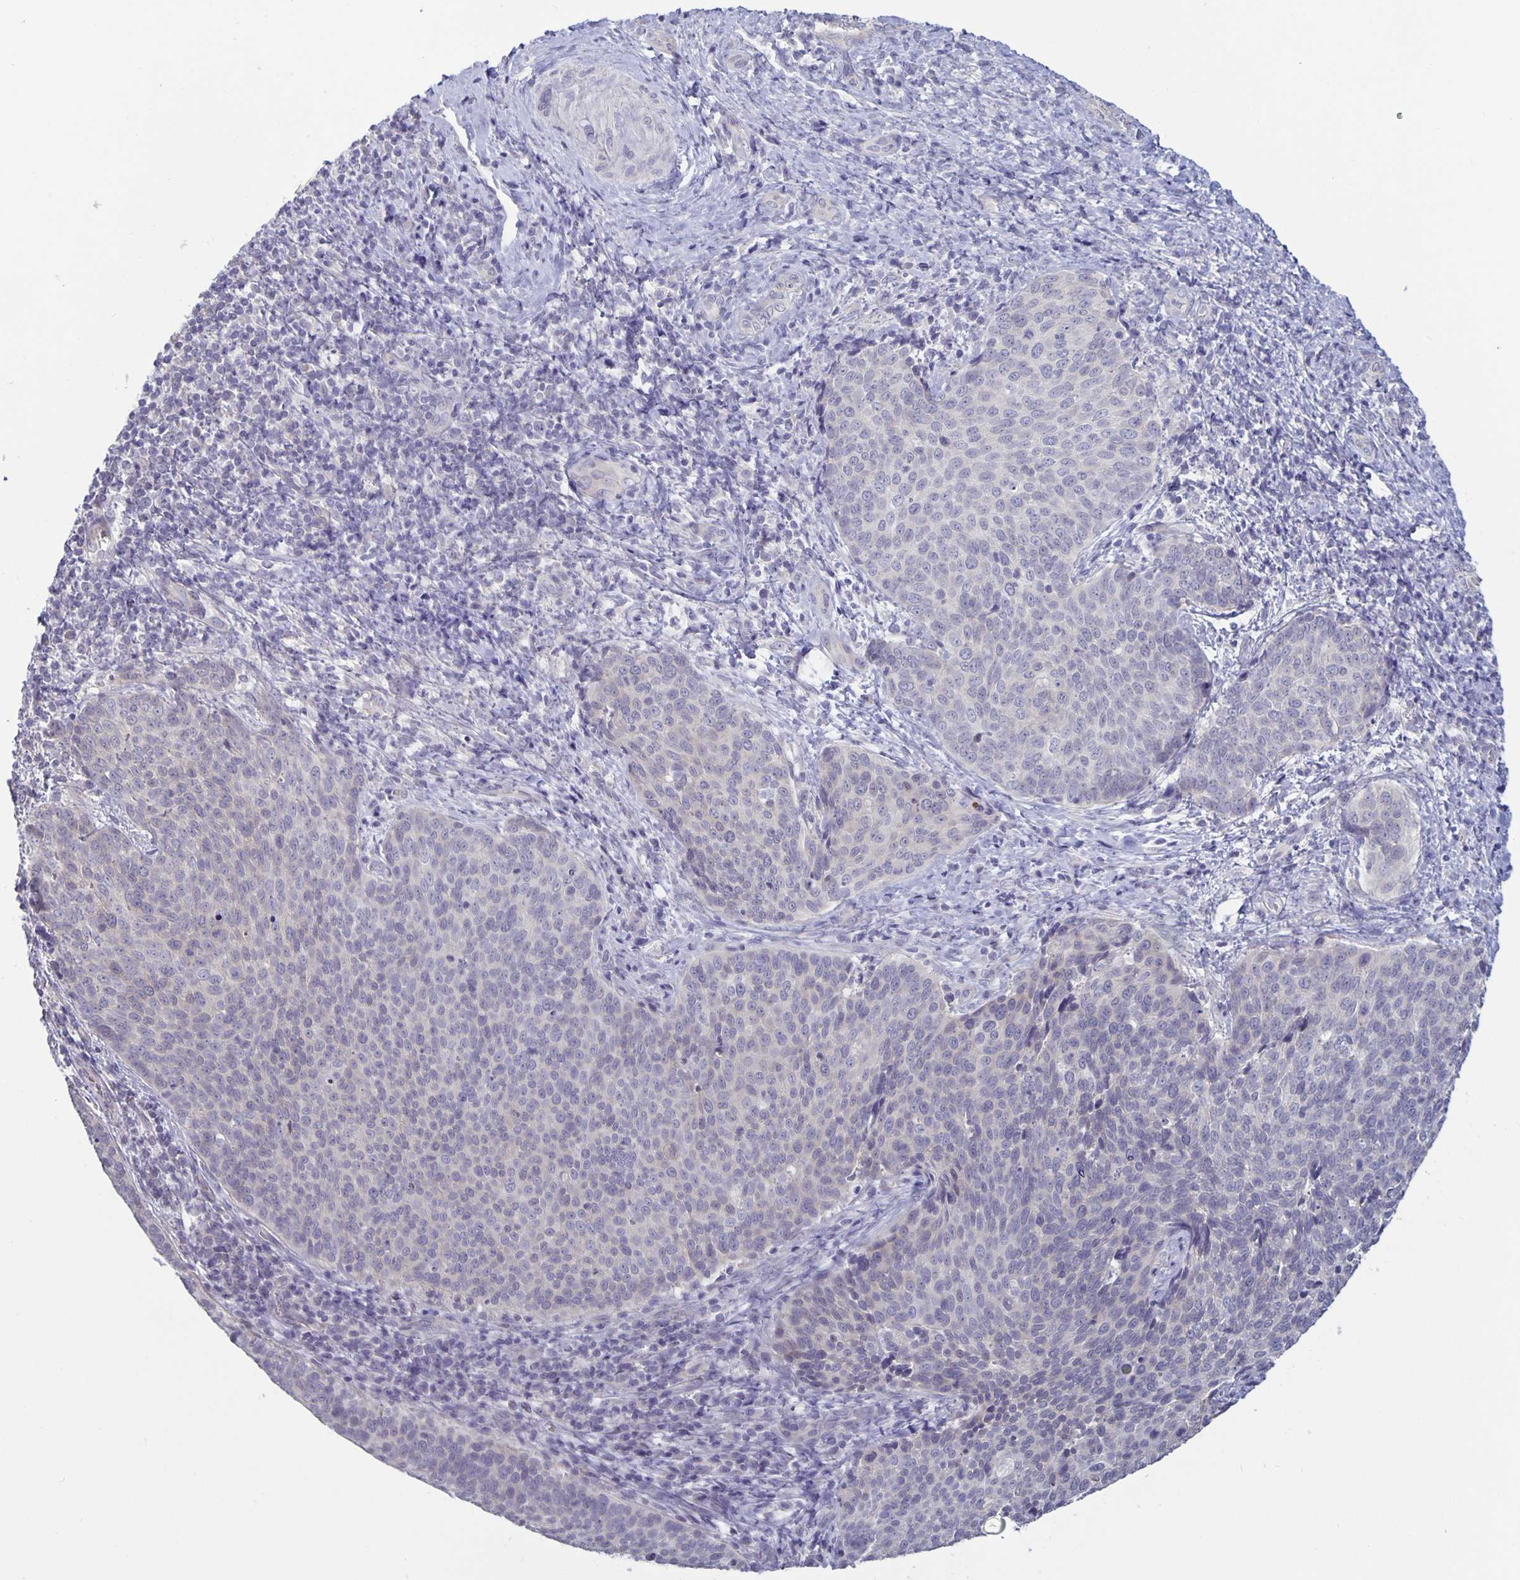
{"staining": {"intensity": "negative", "quantity": "none", "location": "none"}, "tissue": "cervical cancer", "cell_type": "Tumor cells", "image_type": "cancer", "snomed": [{"axis": "morphology", "description": "Squamous cell carcinoma, NOS"}, {"axis": "topography", "description": "Cervix"}], "caption": "Immunohistochemistry of human cervical cancer (squamous cell carcinoma) displays no staining in tumor cells.", "gene": "PLCB3", "patient": {"sex": "female", "age": 34}}